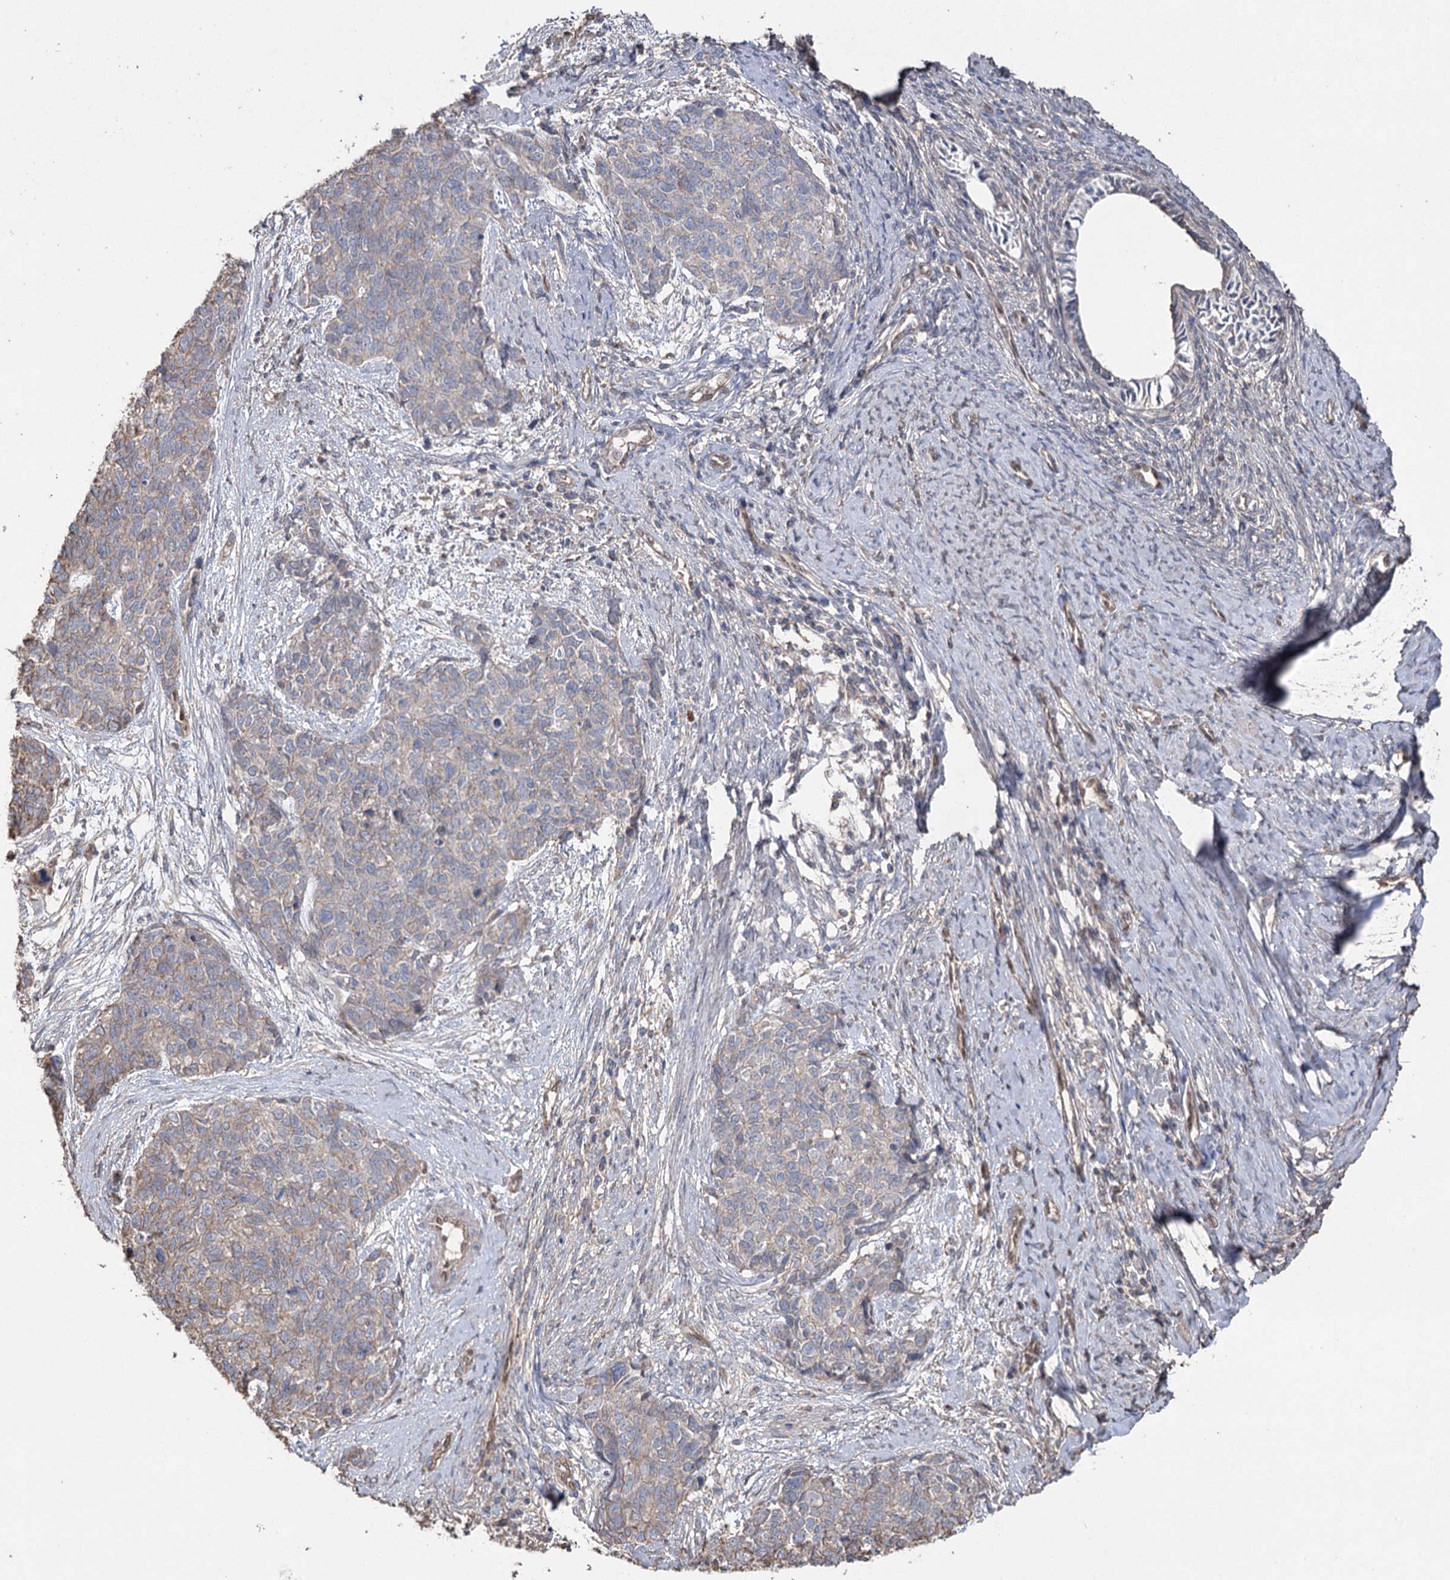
{"staining": {"intensity": "negative", "quantity": "none", "location": "none"}, "tissue": "cervical cancer", "cell_type": "Tumor cells", "image_type": "cancer", "snomed": [{"axis": "morphology", "description": "Squamous cell carcinoma, NOS"}, {"axis": "topography", "description": "Cervix"}], "caption": "Tumor cells are negative for protein expression in human cervical squamous cell carcinoma. Nuclei are stained in blue.", "gene": "FAM13B", "patient": {"sex": "female", "age": 63}}